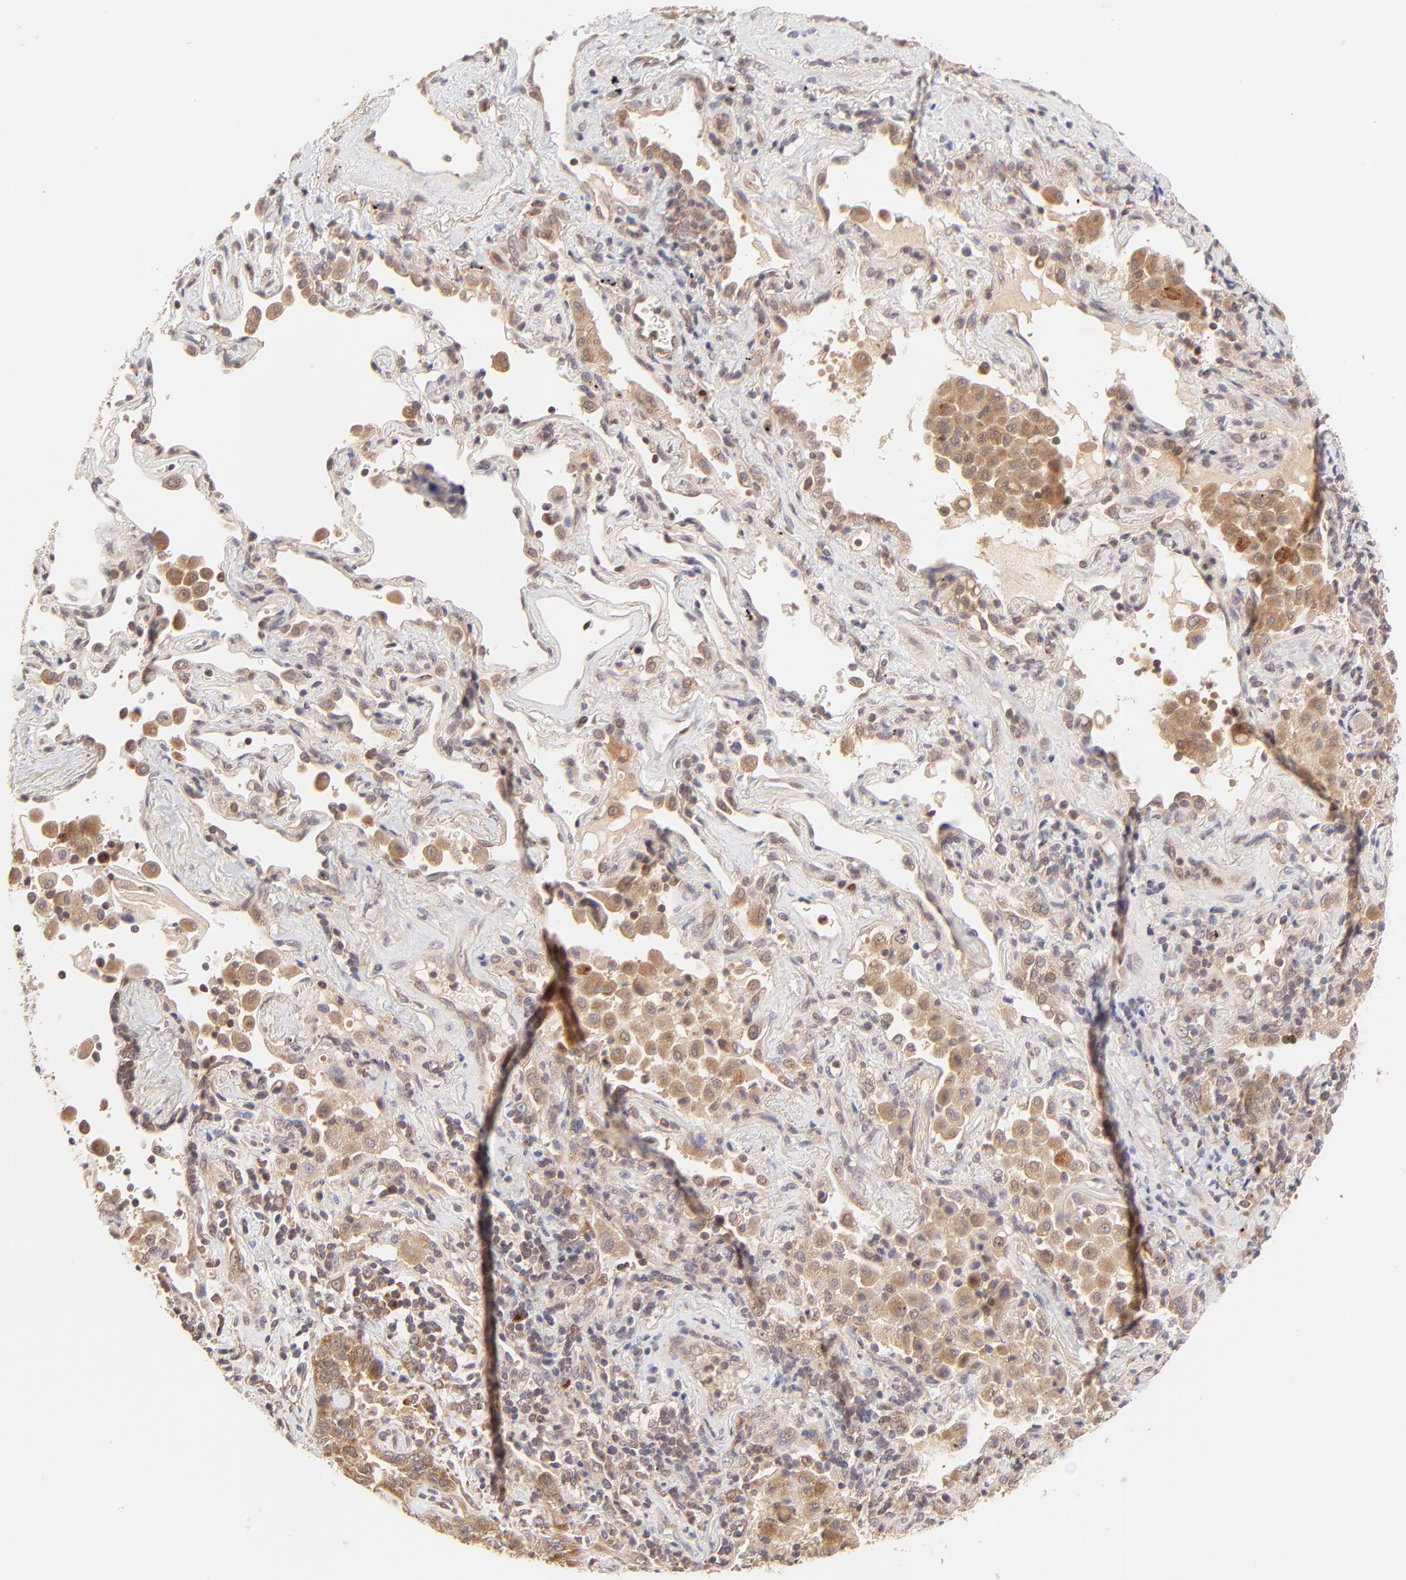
{"staining": {"intensity": "moderate", "quantity": ">75%", "location": "cytoplasmic/membranous"}, "tissue": "lung cancer", "cell_type": "Tumor cells", "image_type": "cancer", "snomed": [{"axis": "morphology", "description": "Squamous cell carcinoma, NOS"}, {"axis": "topography", "description": "Lung"}], "caption": "Protein expression analysis of lung cancer demonstrates moderate cytoplasmic/membranous staining in approximately >75% of tumor cells. The staining was performed using DAB (3,3'-diaminobenzidine), with brown indicating positive protein expression. Nuclei are stained blue with hematoxylin.", "gene": "TNRC6B", "patient": {"sex": "female", "age": 67}}